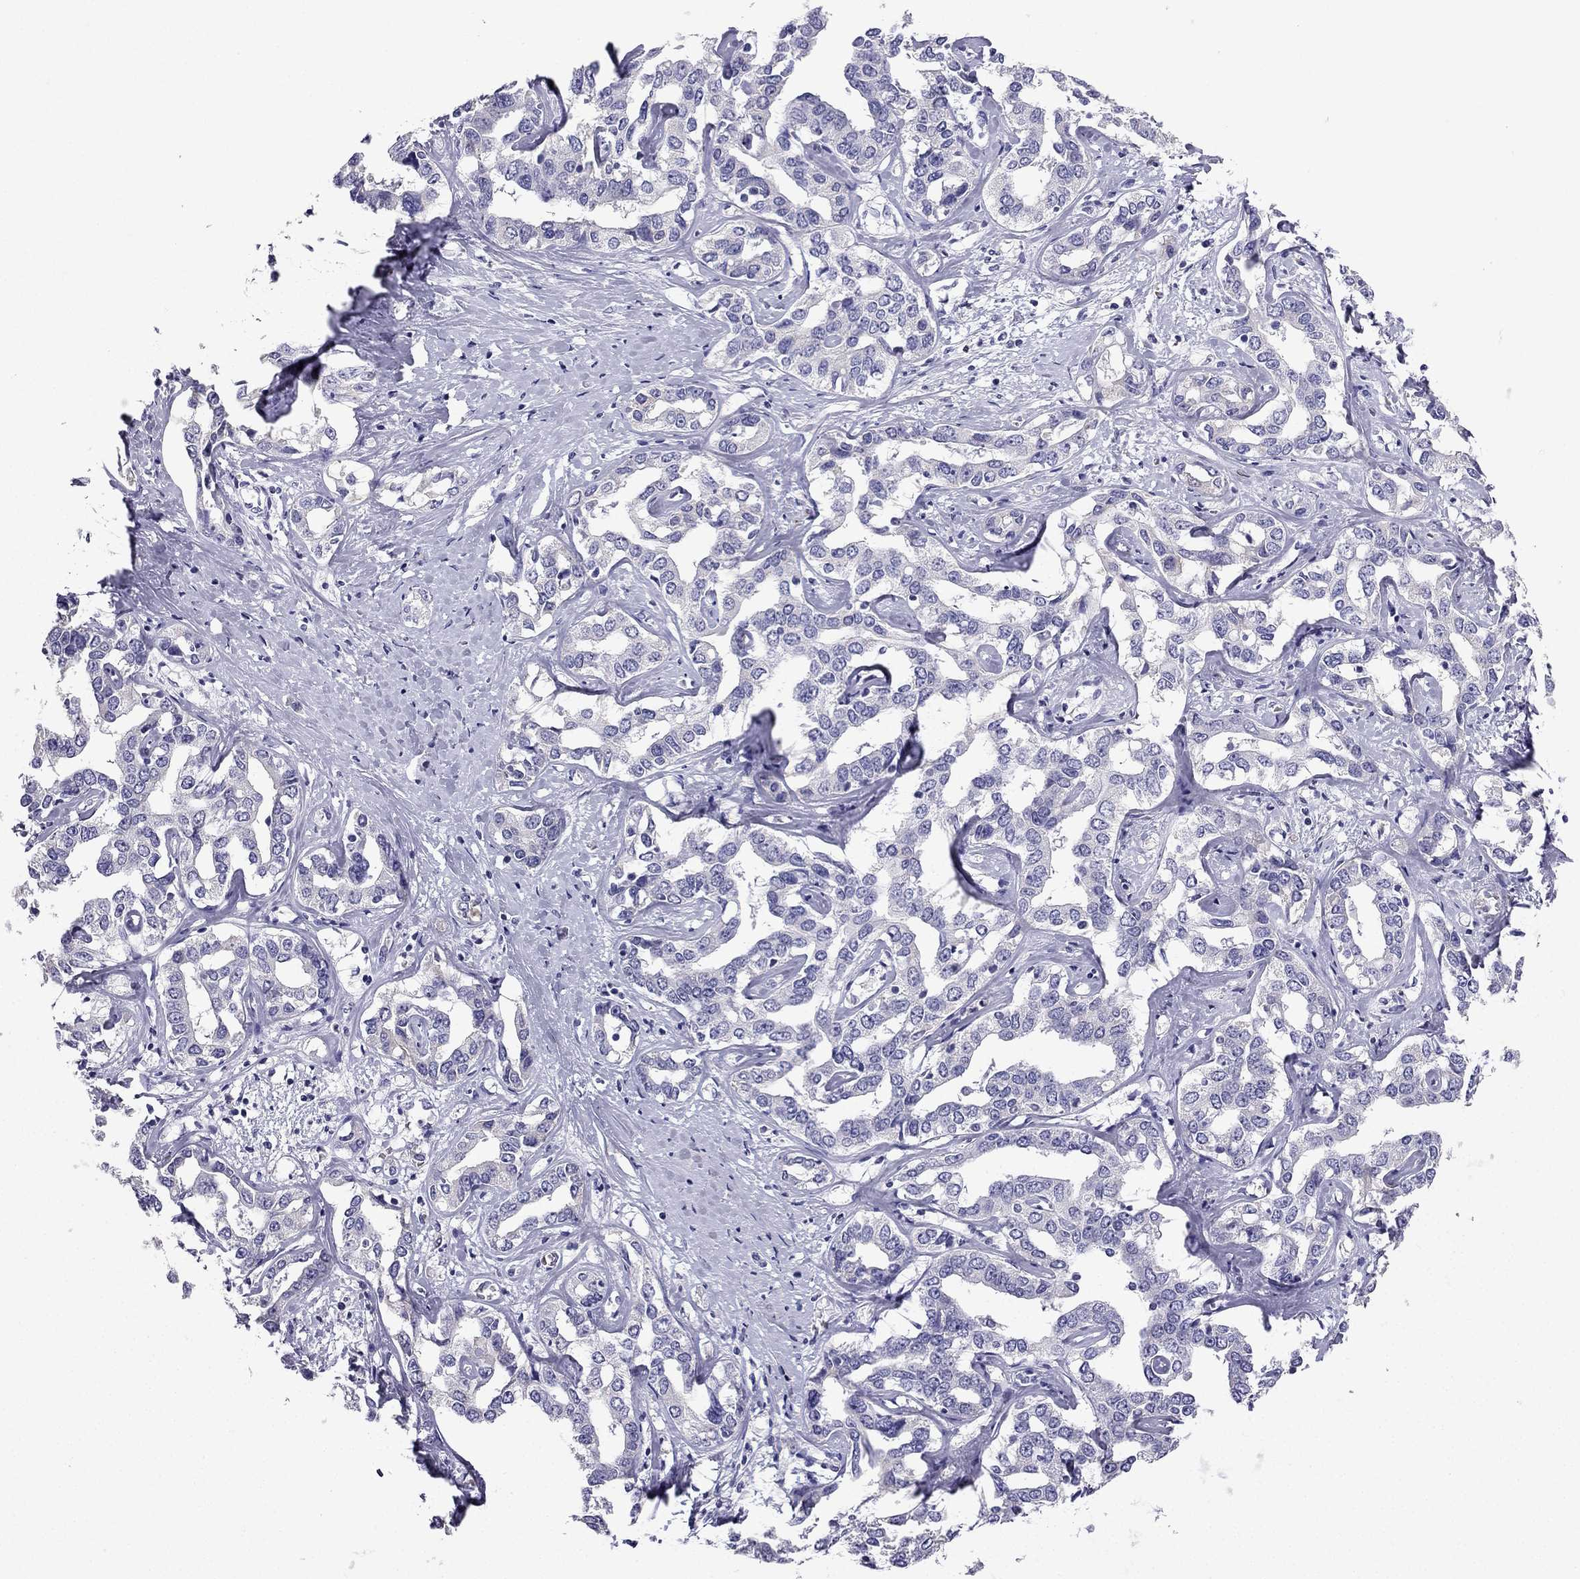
{"staining": {"intensity": "negative", "quantity": "none", "location": "none"}, "tissue": "liver cancer", "cell_type": "Tumor cells", "image_type": "cancer", "snomed": [{"axis": "morphology", "description": "Cholangiocarcinoma"}, {"axis": "topography", "description": "Liver"}], "caption": "An immunohistochemistry (IHC) histopathology image of liver cancer is shown. There is no staining in tumor cells of liver cancer. The staining is performed using DAB brown chromogen with nuclei counter-stained in using hematoxylin.", "gene": "NPTX1", "patient": {"sex": "male", "age": 59}}